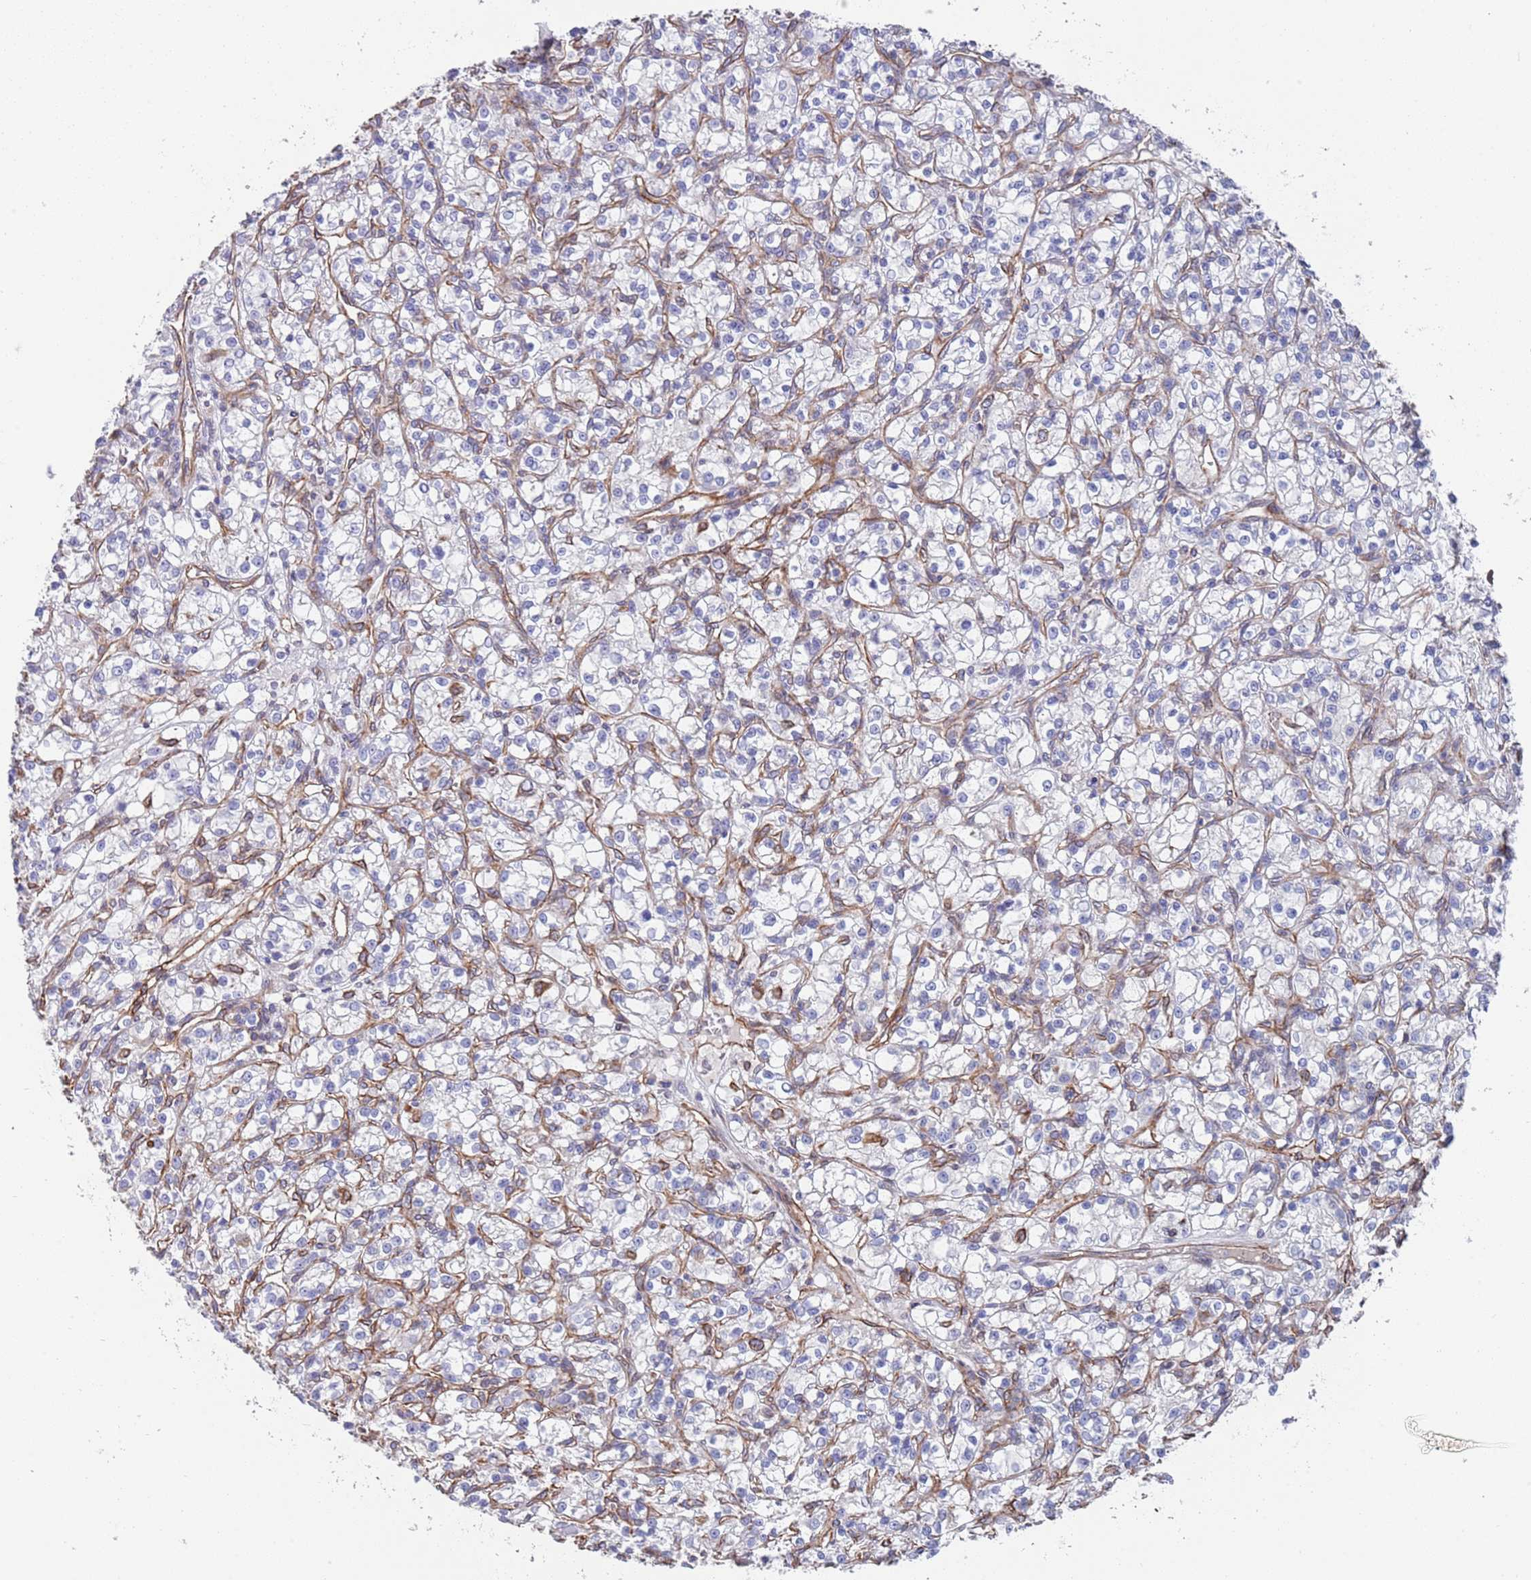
{"staining": {"intensity": "negative", "quantity": "none", "location": "none"}, "tissue": "renal cancer", "cell_type": "Tumor cells", "image_type": "cancer", "snomed": [{"axis": "morphology", "description": "Adenocarcinoma, NOS"}, {"axis": "topography", "description": "Kidney"}], "caption": "IHC micrograph of neoplastic tissue: human renal cancer (adenocarcinoma) stained with DAB (3,3'-diaminobenzidine) exhibits no significant protein staining in tumor cells.", "gene": "JAKMIP2", "patient": {"sex": "female", "age": 59}}